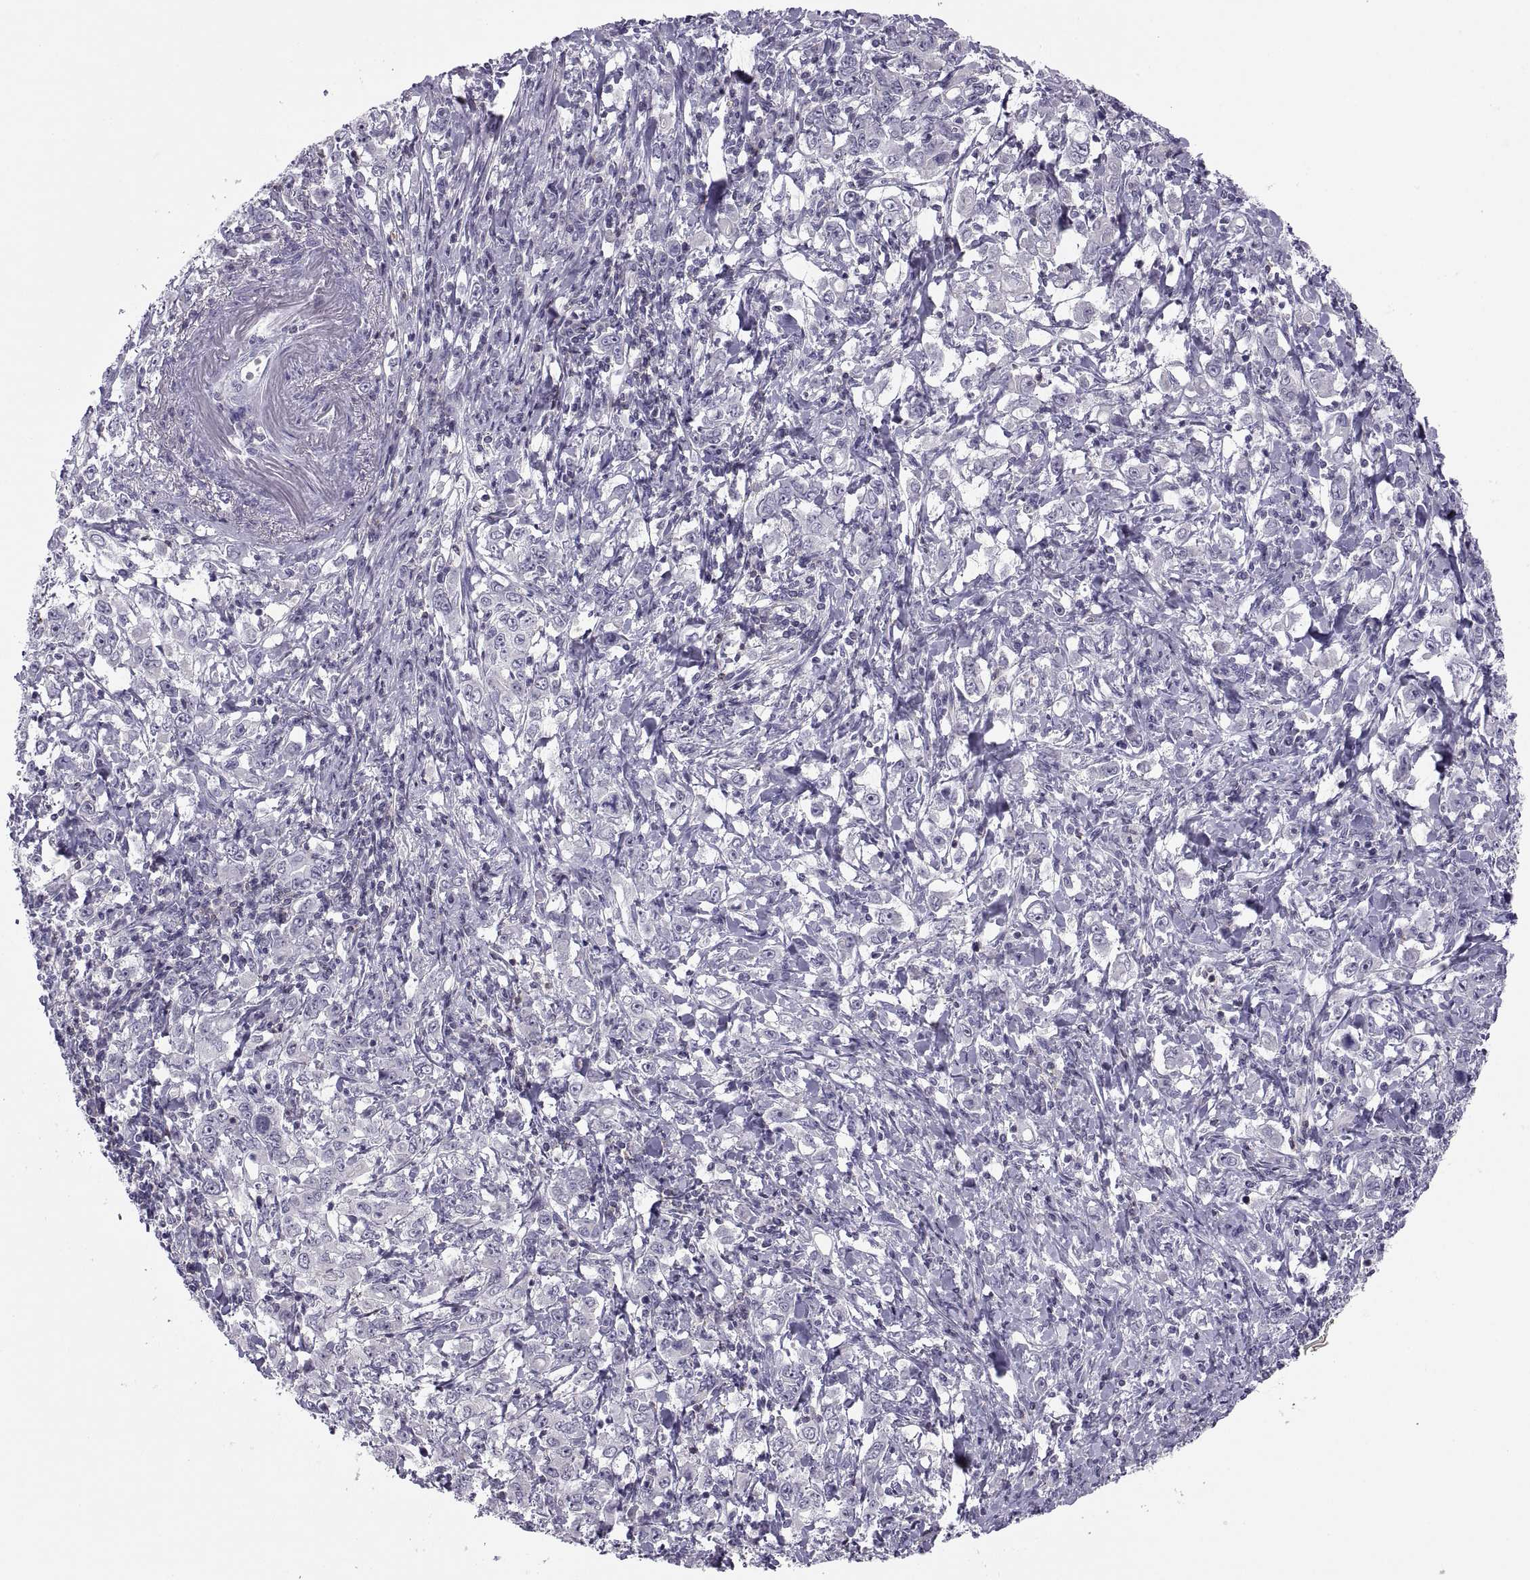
{"staining": {"intensity": "negative", "quantity": "none", "location": "none"}, "tissue": "stomach cancer", "cell_type": "Tumor cells", "image_type": "cancer", "snomed": [{"axis": "morphology", "description": "Adenocarcinoma, NOS"}, {"axis": "topography", "description": "Stomach, lower"}], "caption": "Stomach cancer stained for a protein using immunohistochemistry (IHC) displays no staining tumor cells.", "gene": "TTC21A", "patient": {"sex": "female", "age": 72}}